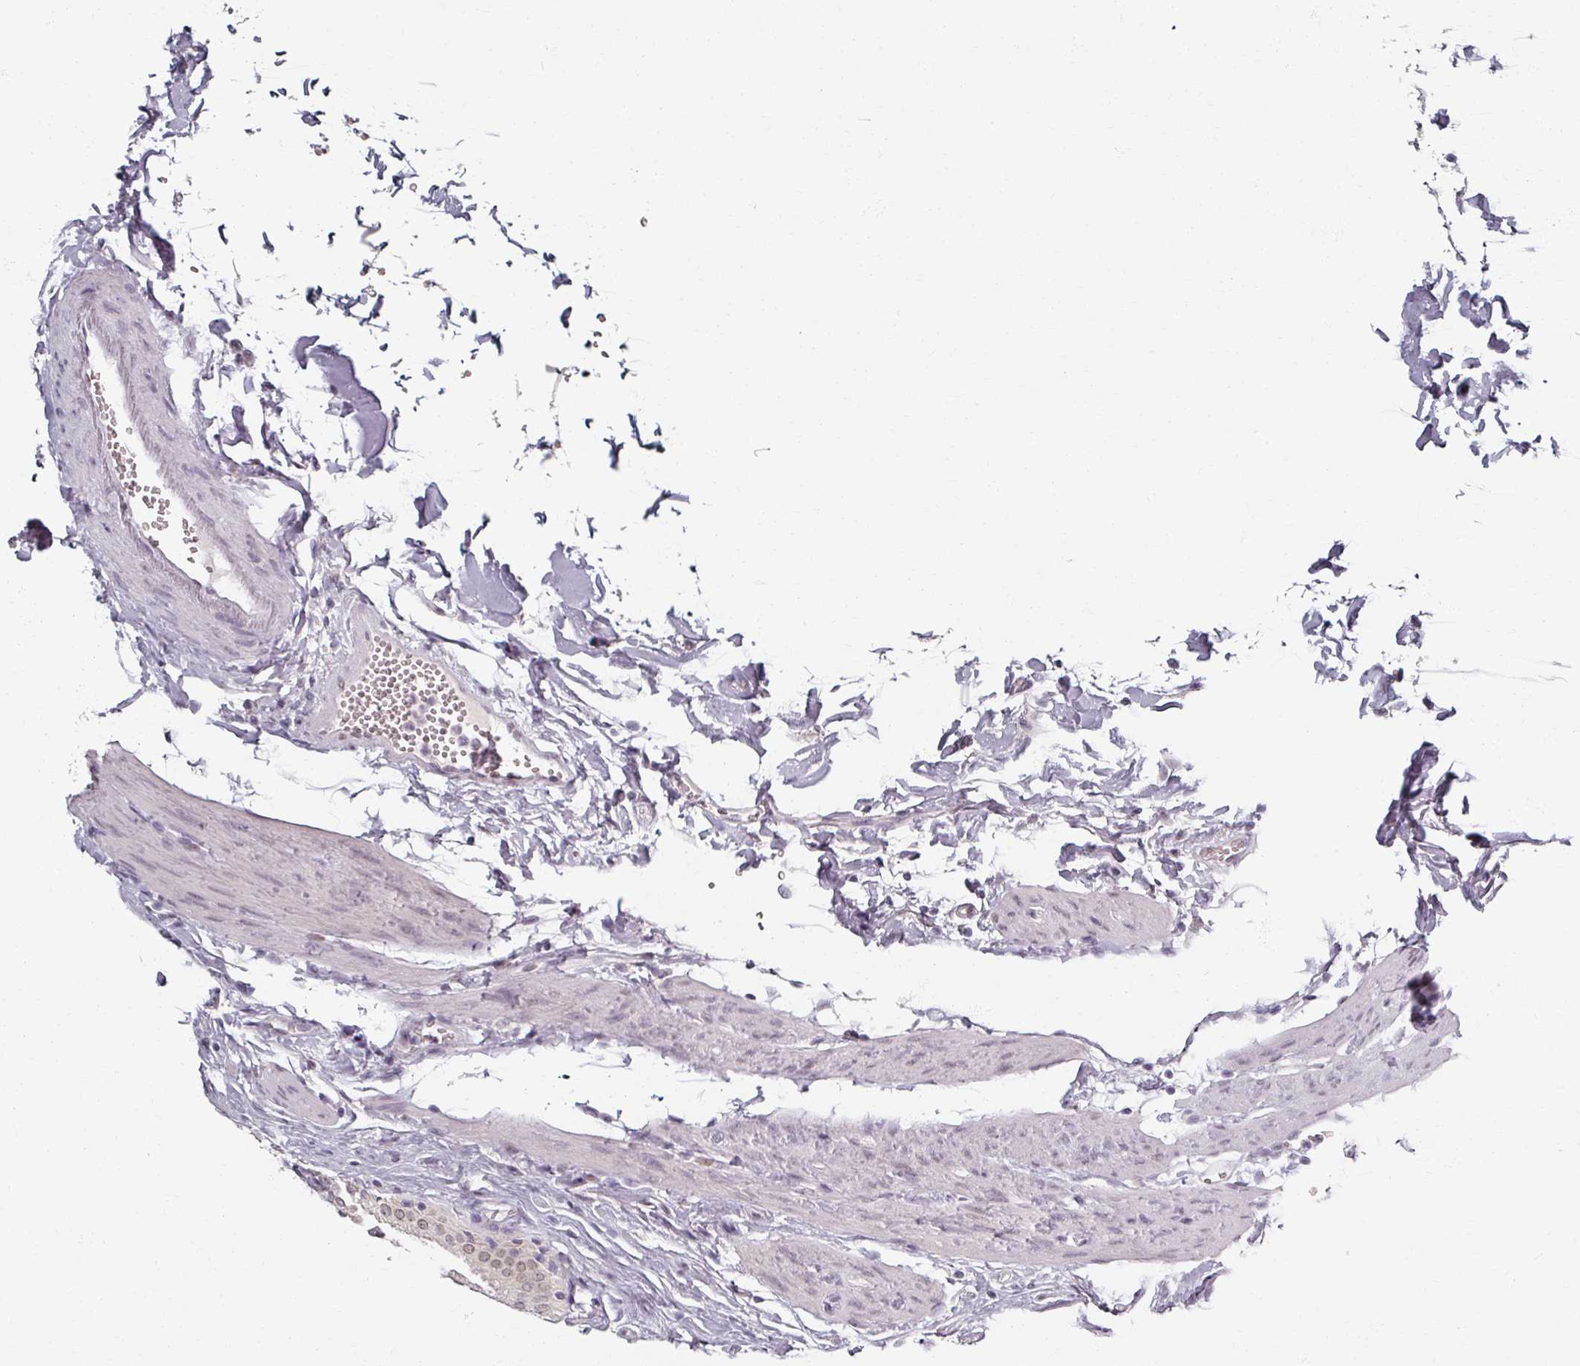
{"staining": {"intensity": "moderate", "quantity": "25%-75%", "location": "nuclear"}, "tissue": "gallbladder", "cell_type": "Glandular cells", "image_type": "normal", "snomed": [{"axis": "morphology", "description": "Normal tissue, NOS"}, {"axis": "topography", "description": "Gallbladder"}], "caption": "Immunohistochemistry (DAB (3,3'-diaminobenzidine)) staining of normal human gallbladder shows moderate nuclear protein positivity in approximately 25%-75% of glandular cells.", "gene": "RIPOR3", "patient": {"sex": "female", "age": 61}}